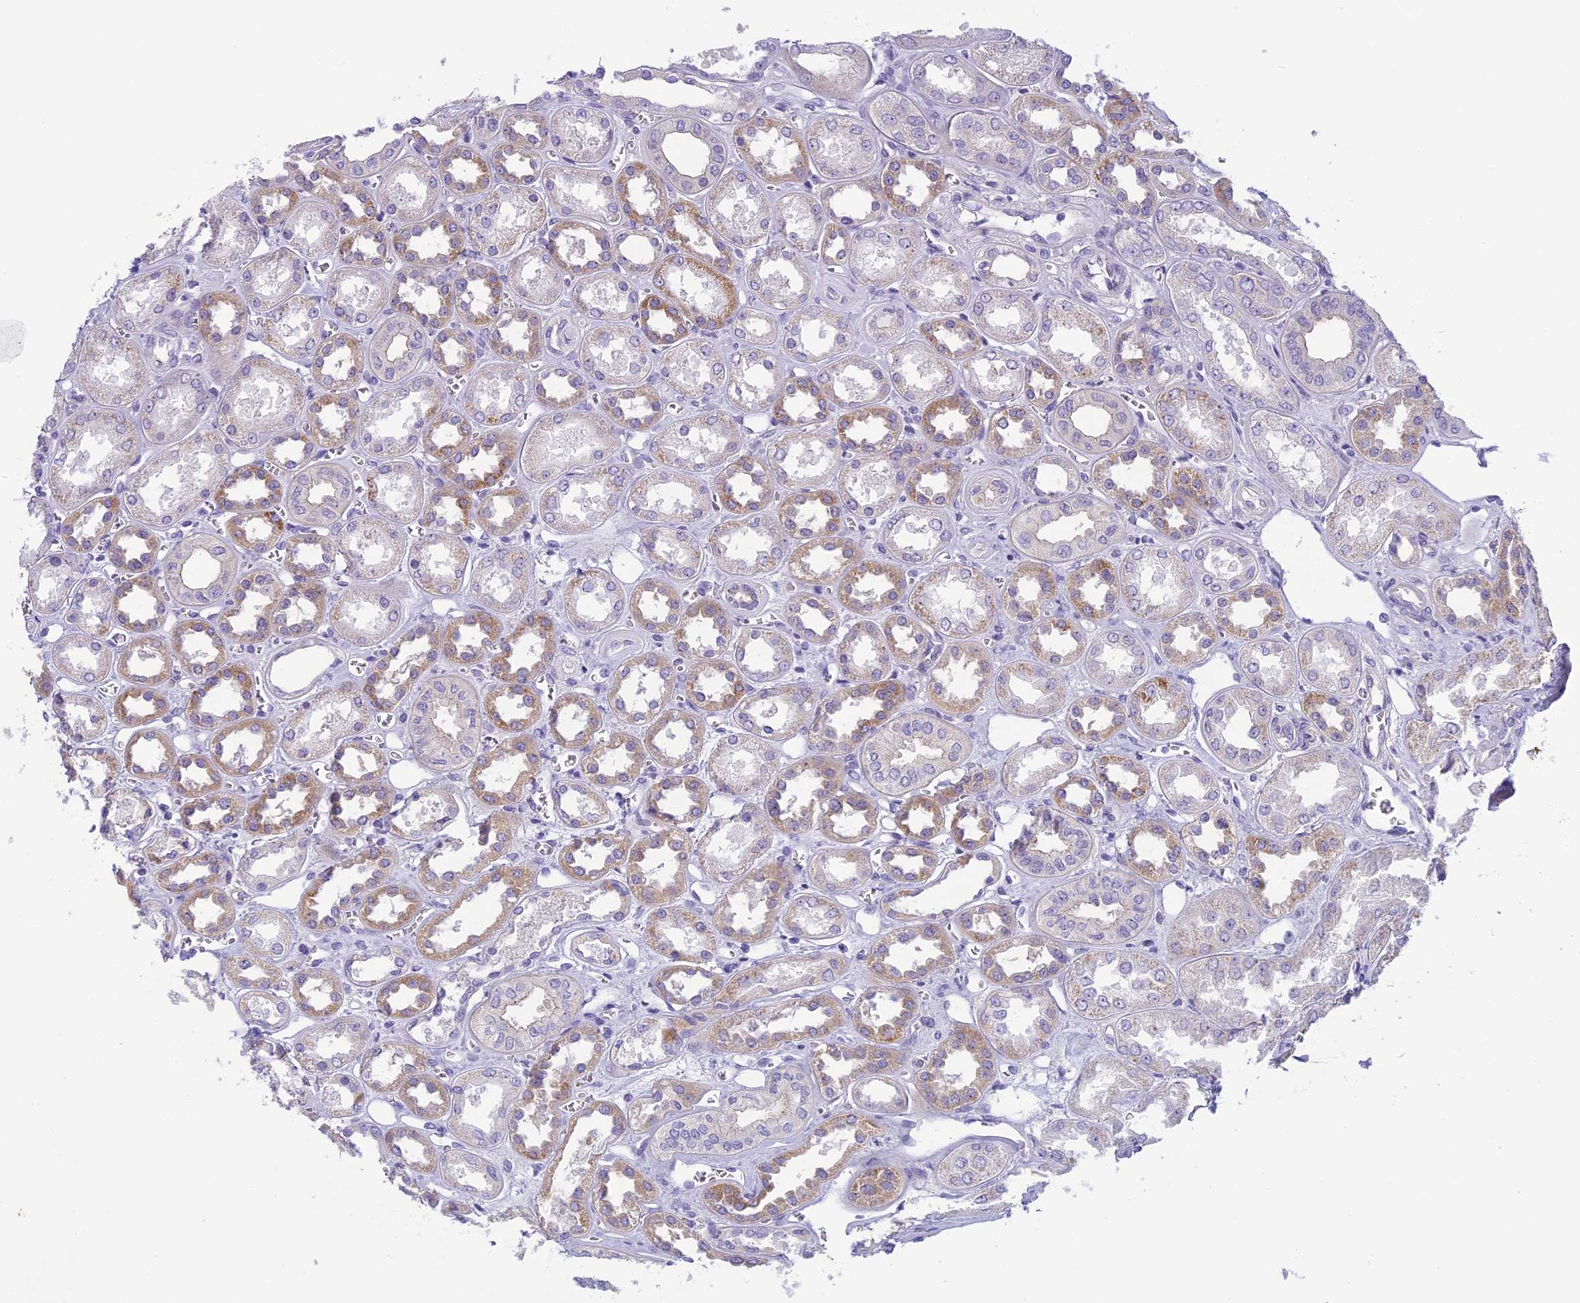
{"staining": {"intensity": "negative", "quantity": "none", "location": "none"}, "tissue": "kidney", "cell_type": "Cells in glomeruli", "image_type": "normal", "snomed": [{"axis": "morphology", "description": "Normal tissue, NOS"}, {"axis": "morphology", "description": "Adenocarcinoma, NOS"}, {"axis": "topography", "description": "Kidney"}], "caption": "High power microscopy photomicrograph of an immunohistochemistry (IHC) photomicrograph of benign kidney, revealing no significant positivity in cells in glomeruli.", "gene": "ARHGEF37", "patient": {"sex": "female", "age": 68}}